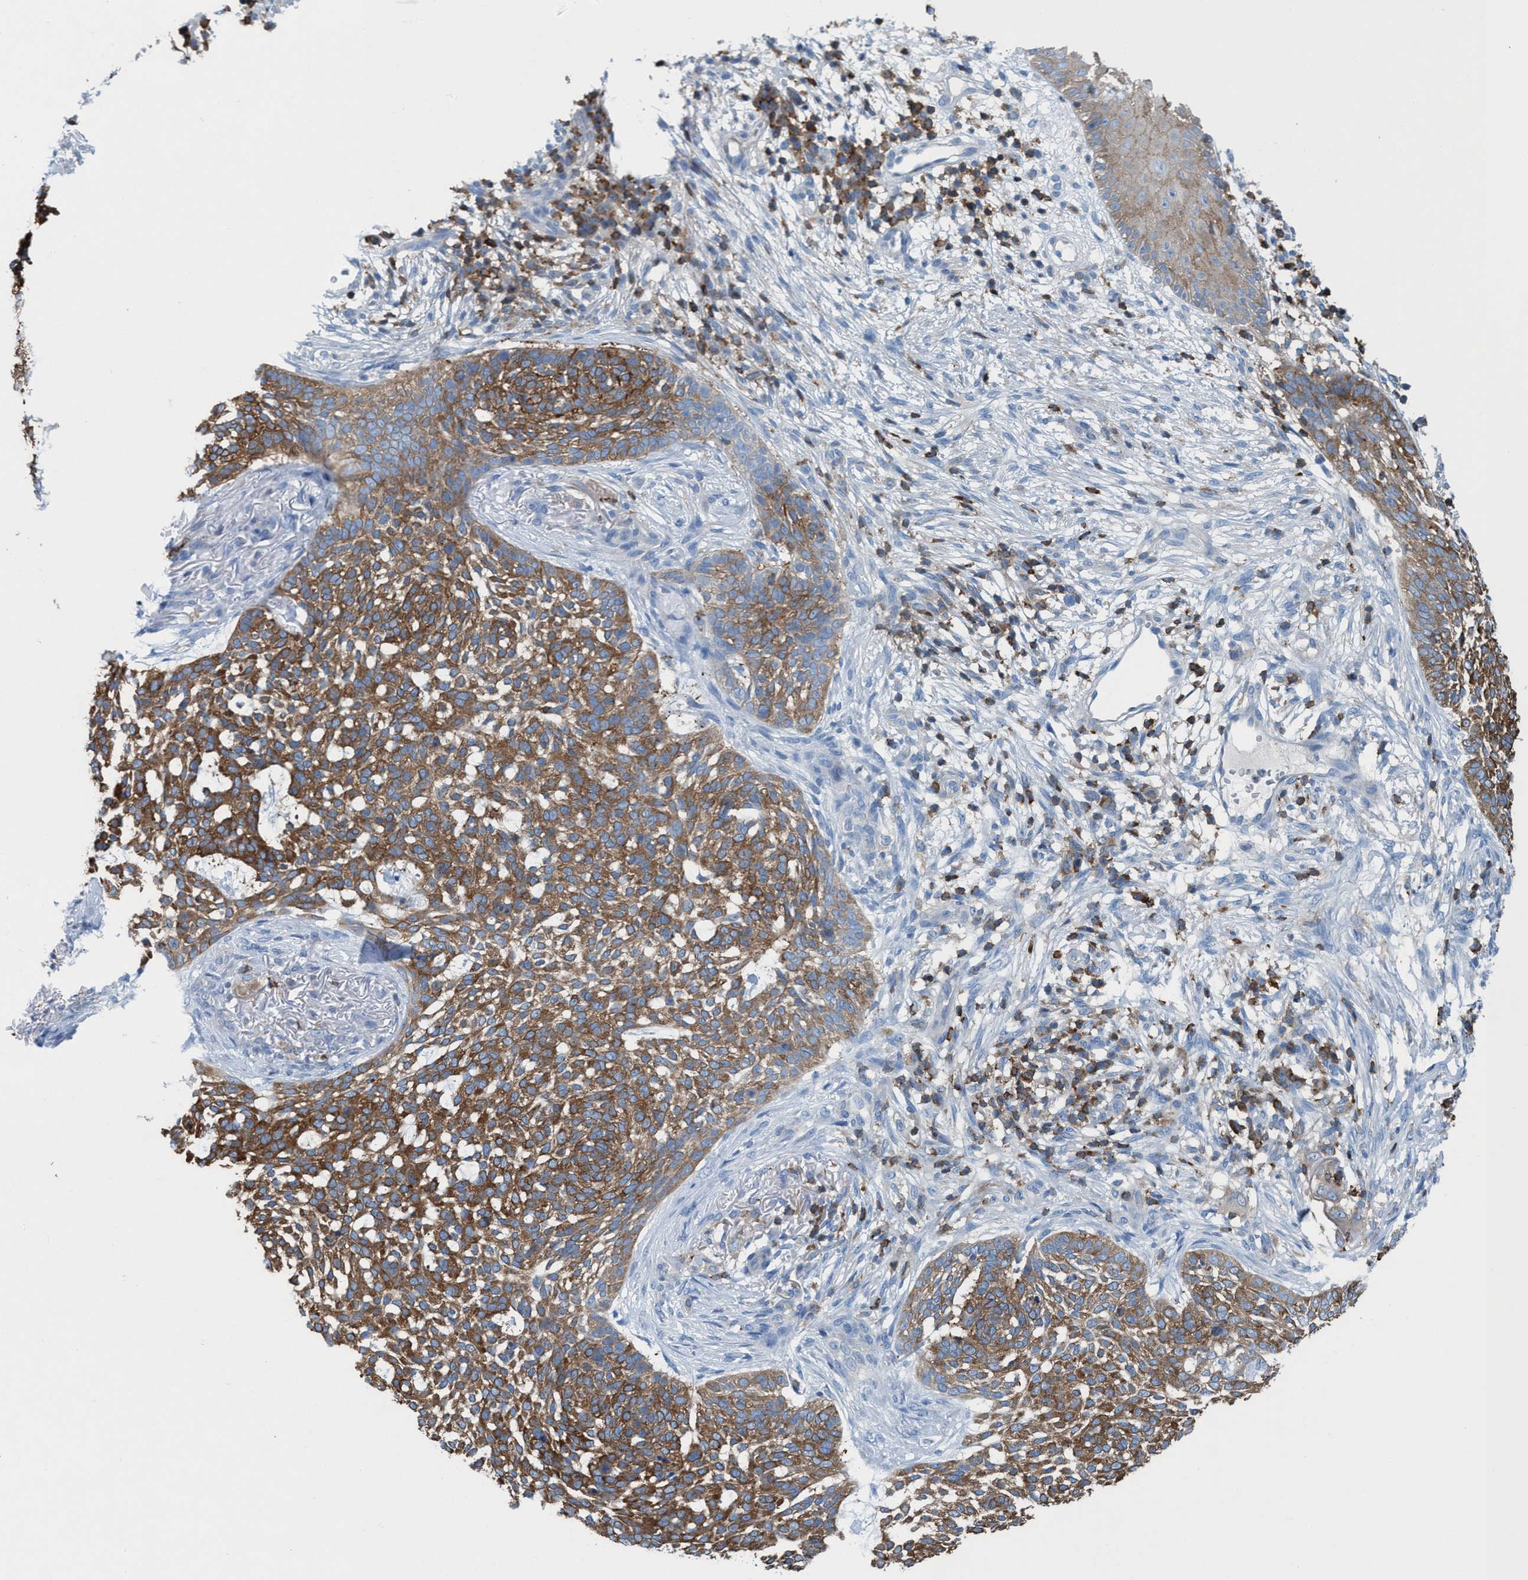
{"staining": {"intensity": "moderate", "quantity": ">75%", "location": "cytoplasmic/membranous"}, "tissue": "skin cancer", "cell_type": "Tumor cells", "image_type": "cancer", "snomed": [{"axis": "morphology", "description": "Basal cell carcinoma"}, {"axis": "topography", "description": "Skin"}], "caption": "A histopathology image showing moderate cytoplasmic/membranous staining in about >75% of tumor cells in basal cell carcinoma (skin), as visualized by brown immunohistochemical staining.", "gene": "EZR", "patient": {"sex": "female", "age": 64}}